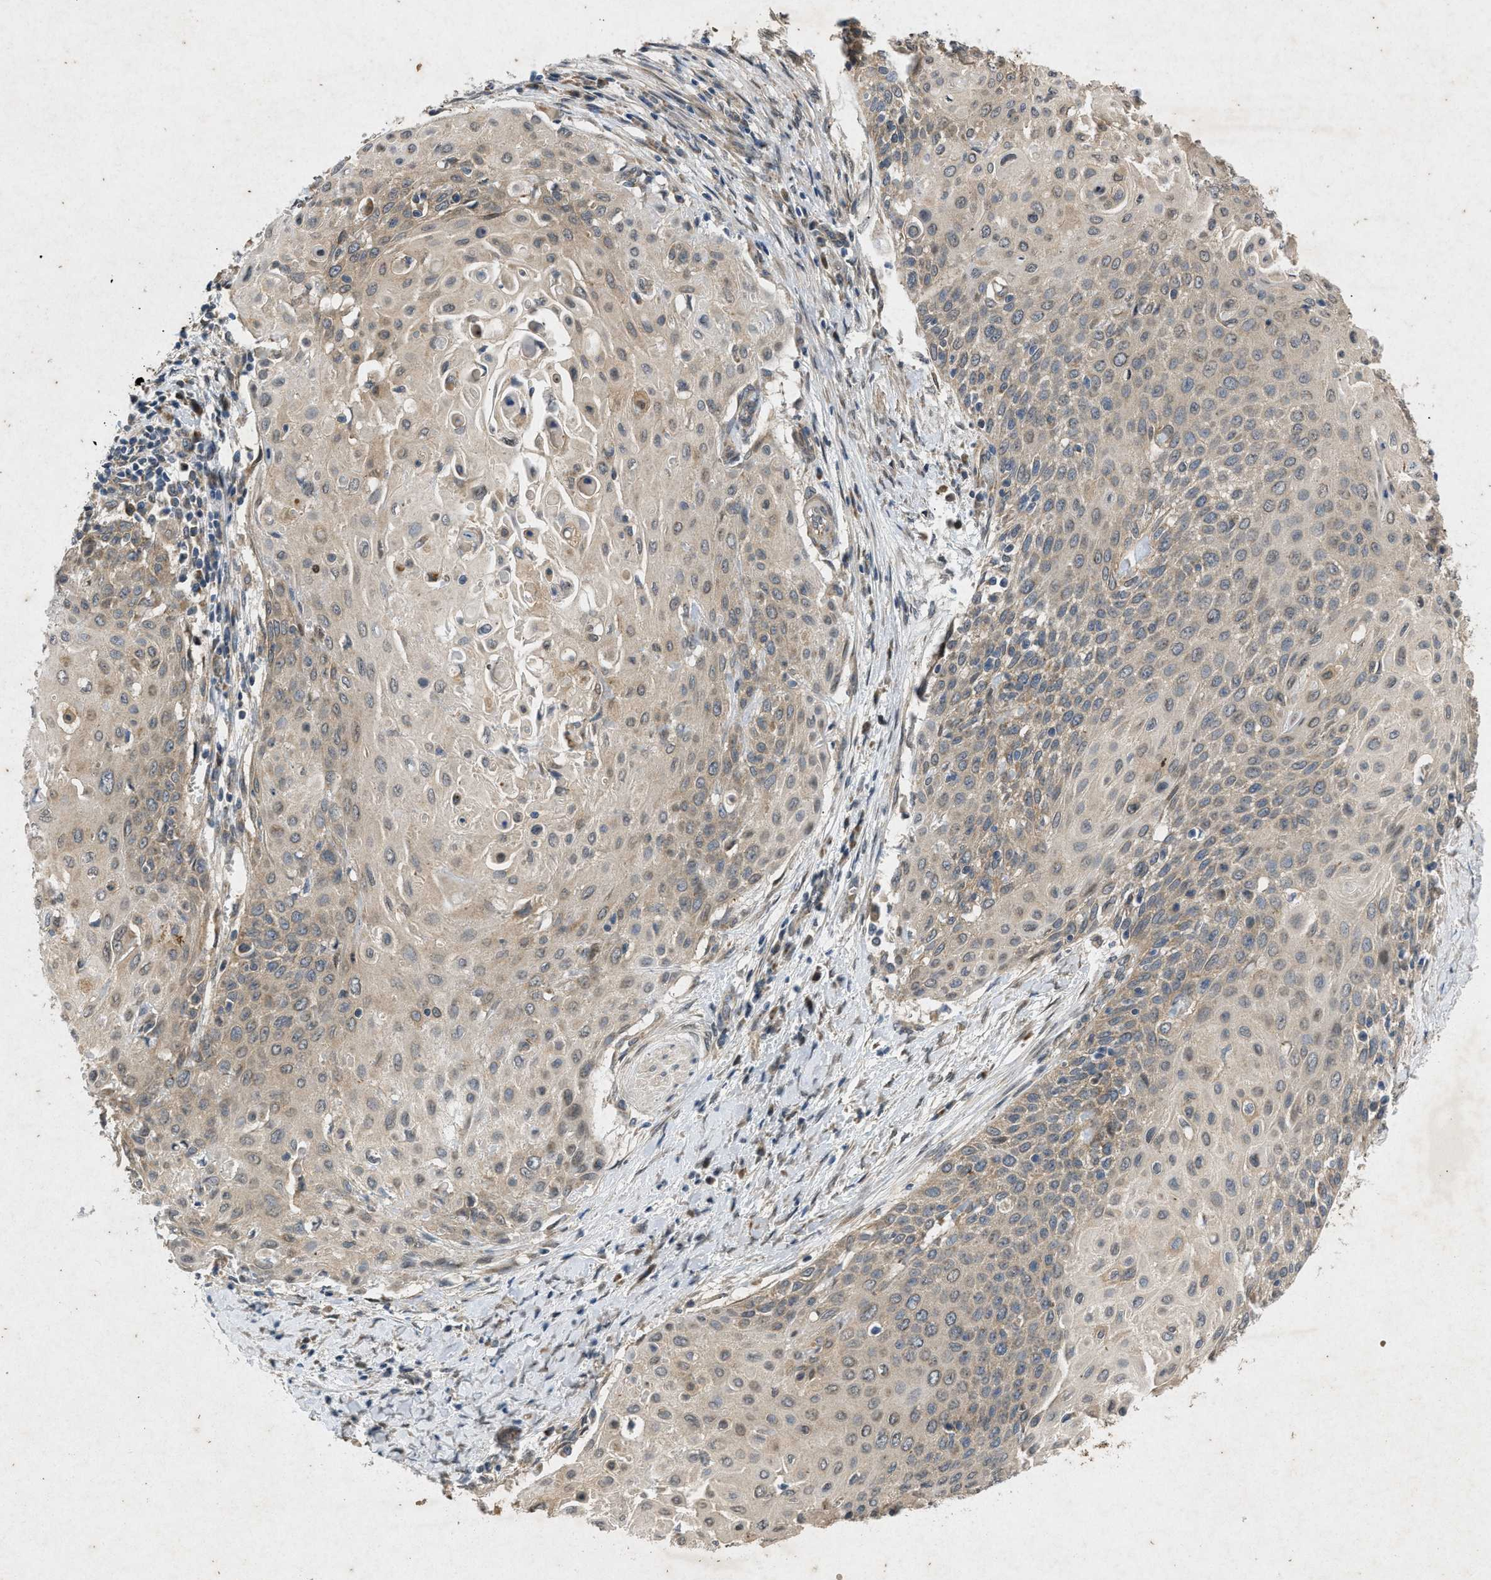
{"staining": {"intensity": "weak", "quantity": ">75%", "location": "cytoplasmic/membranous"}, "tissue": "cervical cancer", "cell_type": "Tumor cells", "image_type": "cancer", "snomed": [{"axis": "morphology", "description": "Squamous cell carcinoma, NOS"}, {"axis": "topography", "description": "Cervix"}], "caption": "Human squamous cell carcinoma (cervical) stained with a brown dye shows weak cytoplasmic/membranous positive staining in approximately >75% of tumor cells.", "gene": "PRKG2", "patient": {"sex": "female", "age": 39}}